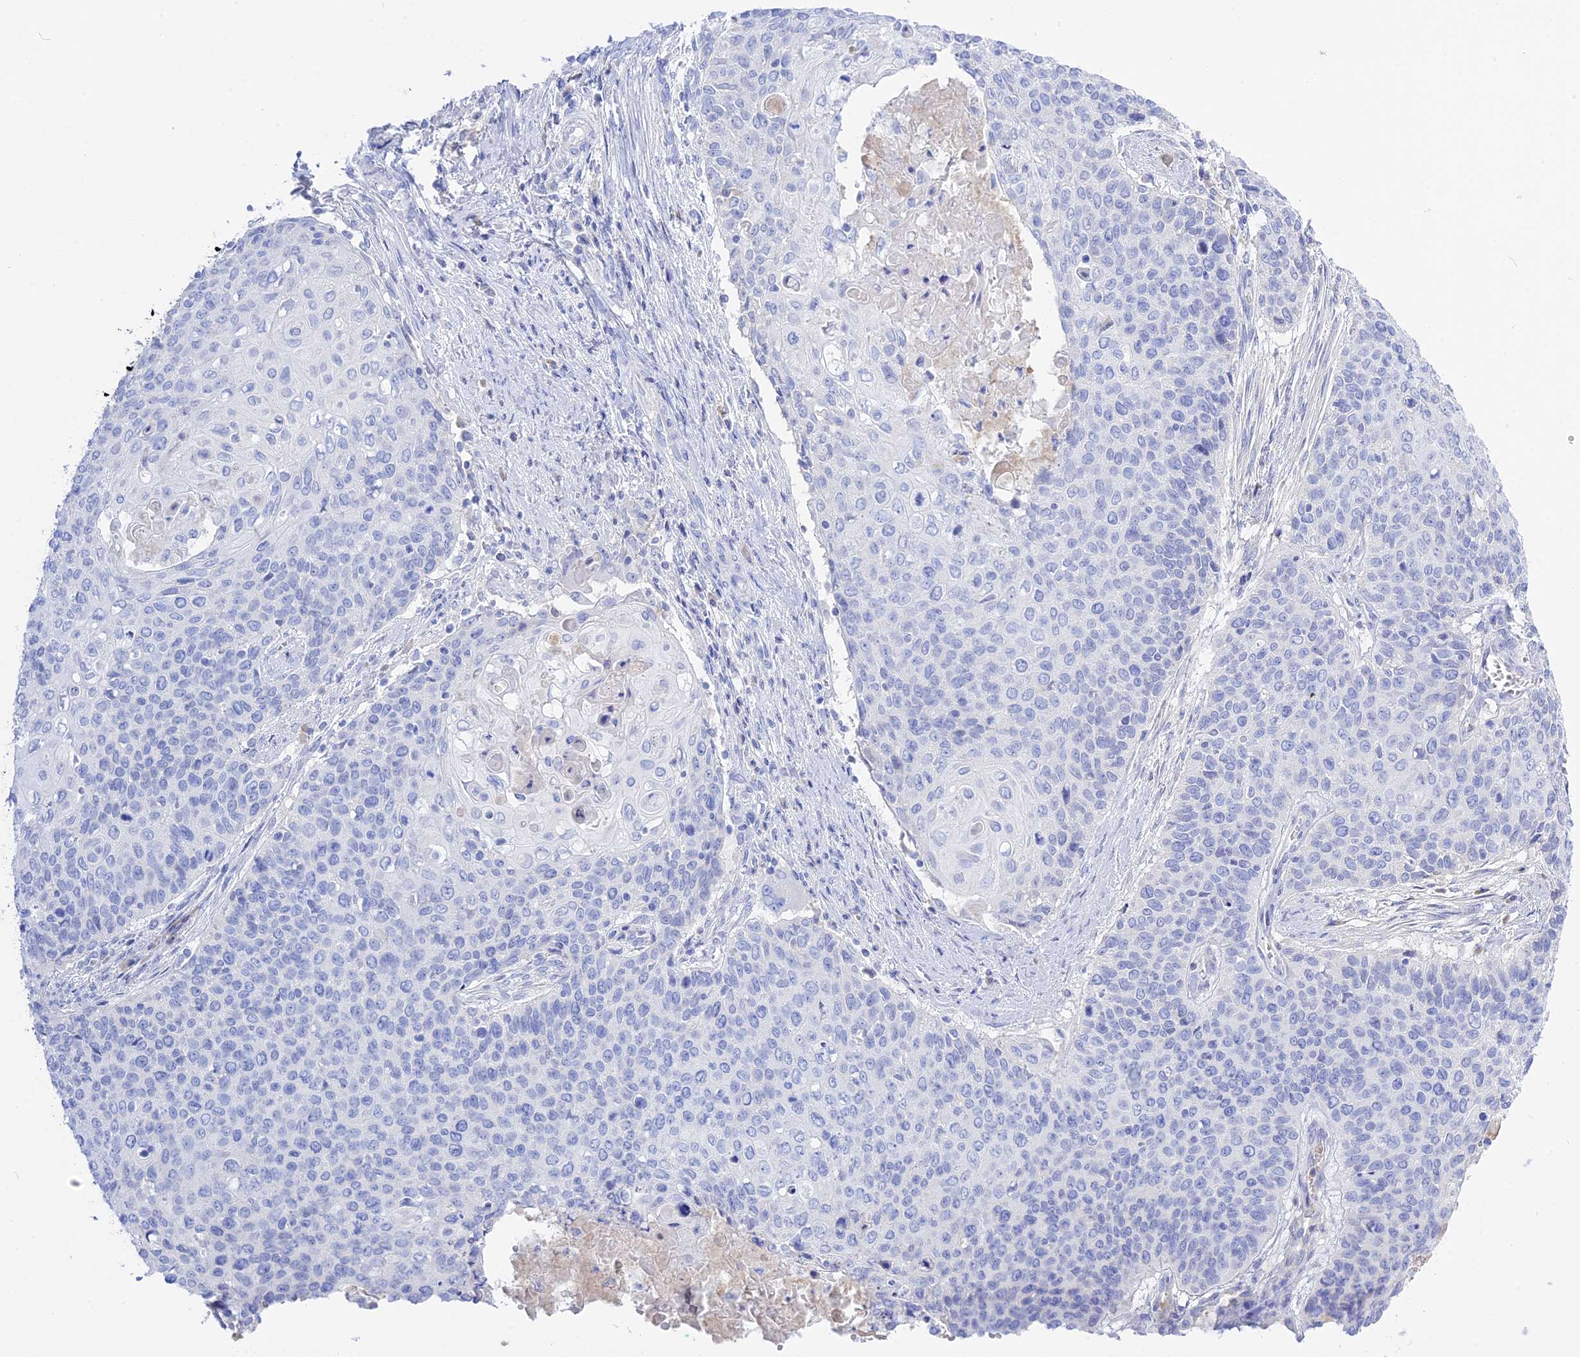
{"staining": {"intensity": "negative", "quantity": "none", "location": "none"}, "tissue": "cervical cancer", "cell_type": "Tumor cells", "image_type": "cancer", "snomed": [{"axis": "morphology", "description": "Squamous cell carcinoma, NOS"}, {"axis": "topography", "description": "Cervix"}], "caption": "High magnification brightfield microscopy of squamous cell carcinoma (cervical) stained with DAB (brown) and counterstained with hematoxylin (blue): tumor cells show no significant positivity.", "gene": "ADGRA1", "patient": {"sex": "female", "age": 39}}